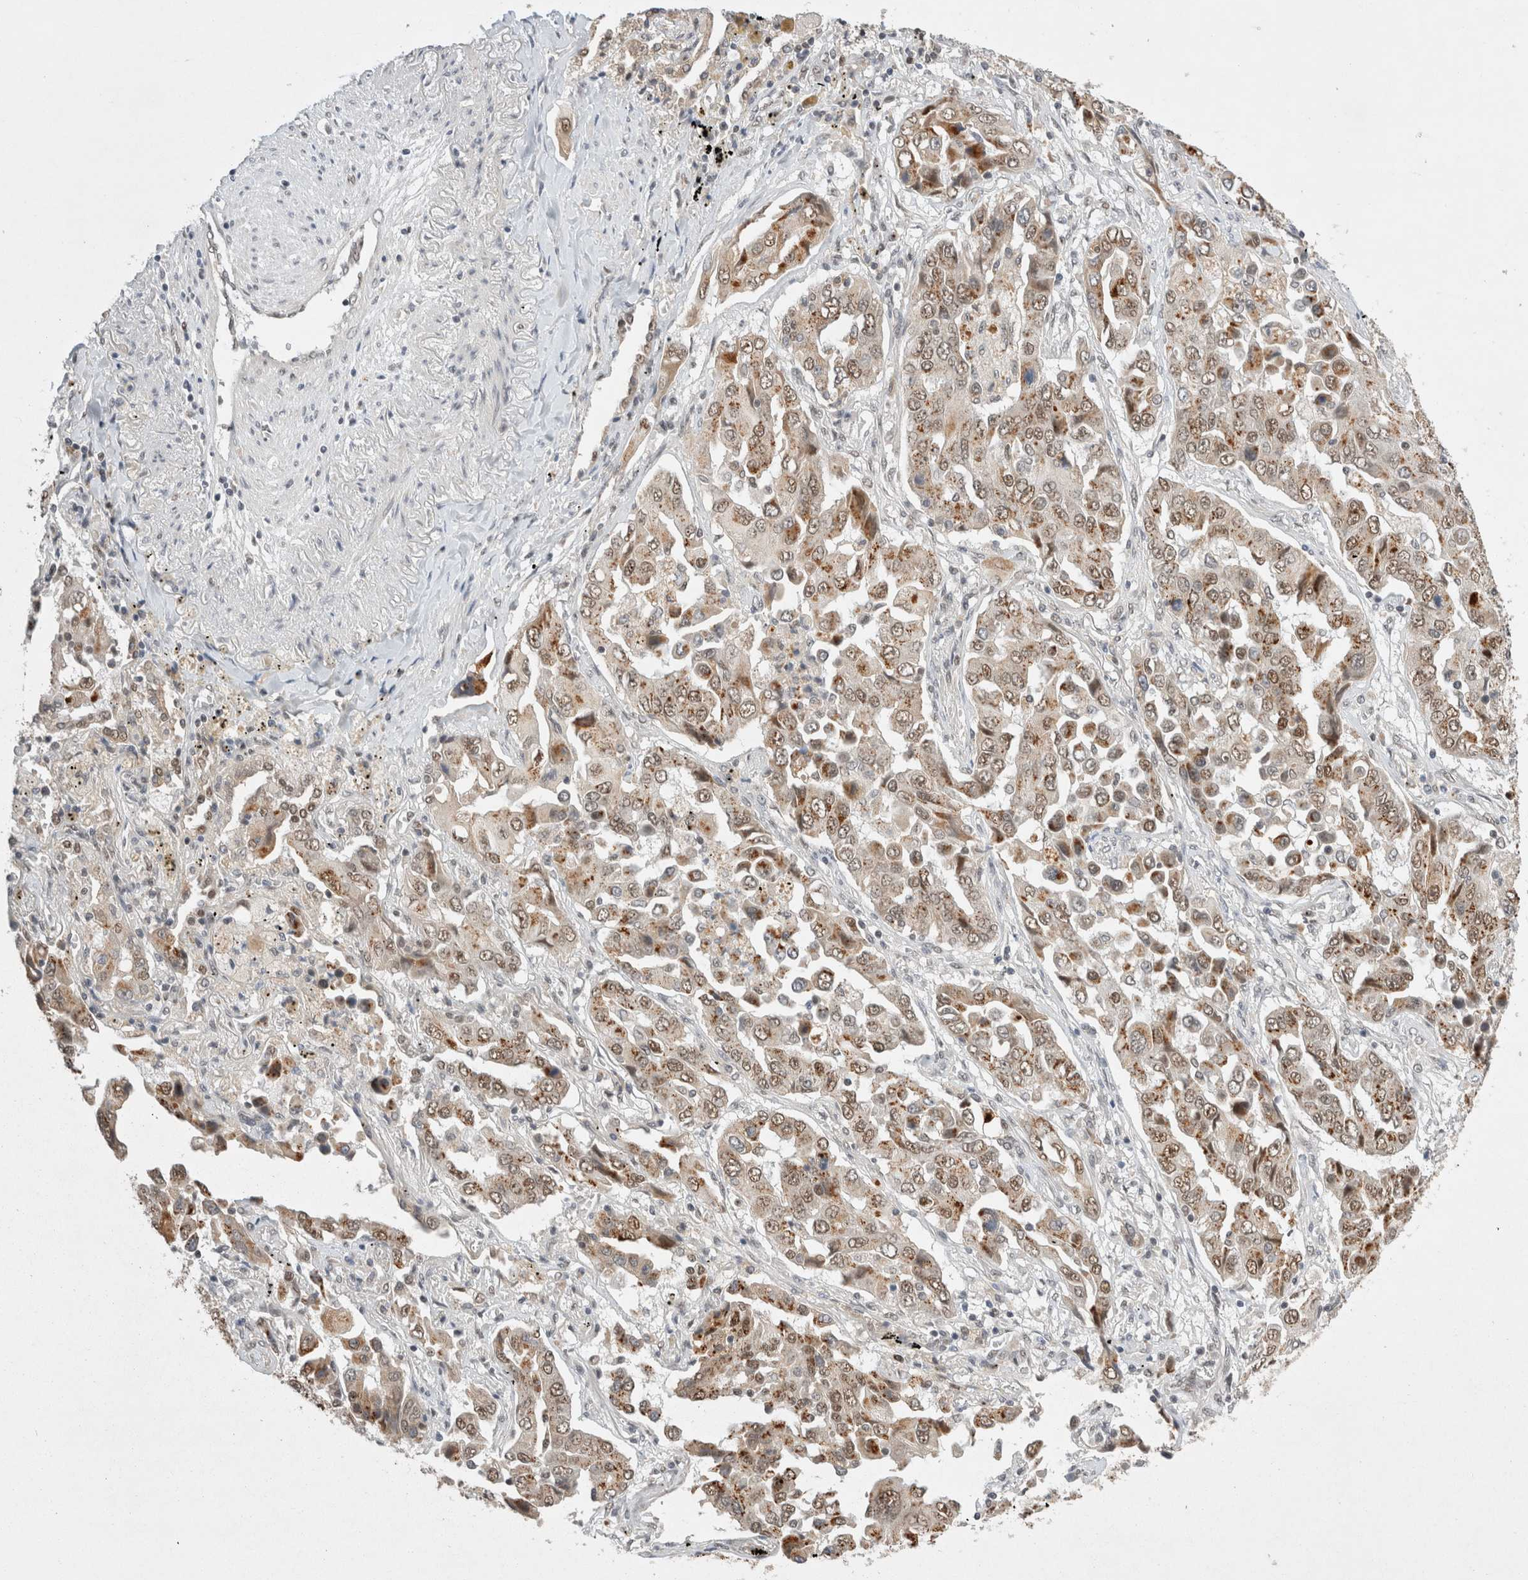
{"staining": {"intensity": "moderate", "quantity": ">75%", "location": "cytoplasmic/membranous,nuclear"}, "tissue": "lung cancer", "cell_type": "Tumor cells", "image_type": "cancer", "snomed": [{"axis": "morphology", "description": "Adenocarcinoma, NOS"}, {"axis": "topography", "description": "Lung"}], "caption": "Moderate cytoplasmic/membranous and nuclear protein positivity is identified in approximately >75% of tumor cells in adenocarcinoma (lung).", "gene": "GTF2I", "patient": {"sex": "female", "age": 65}}